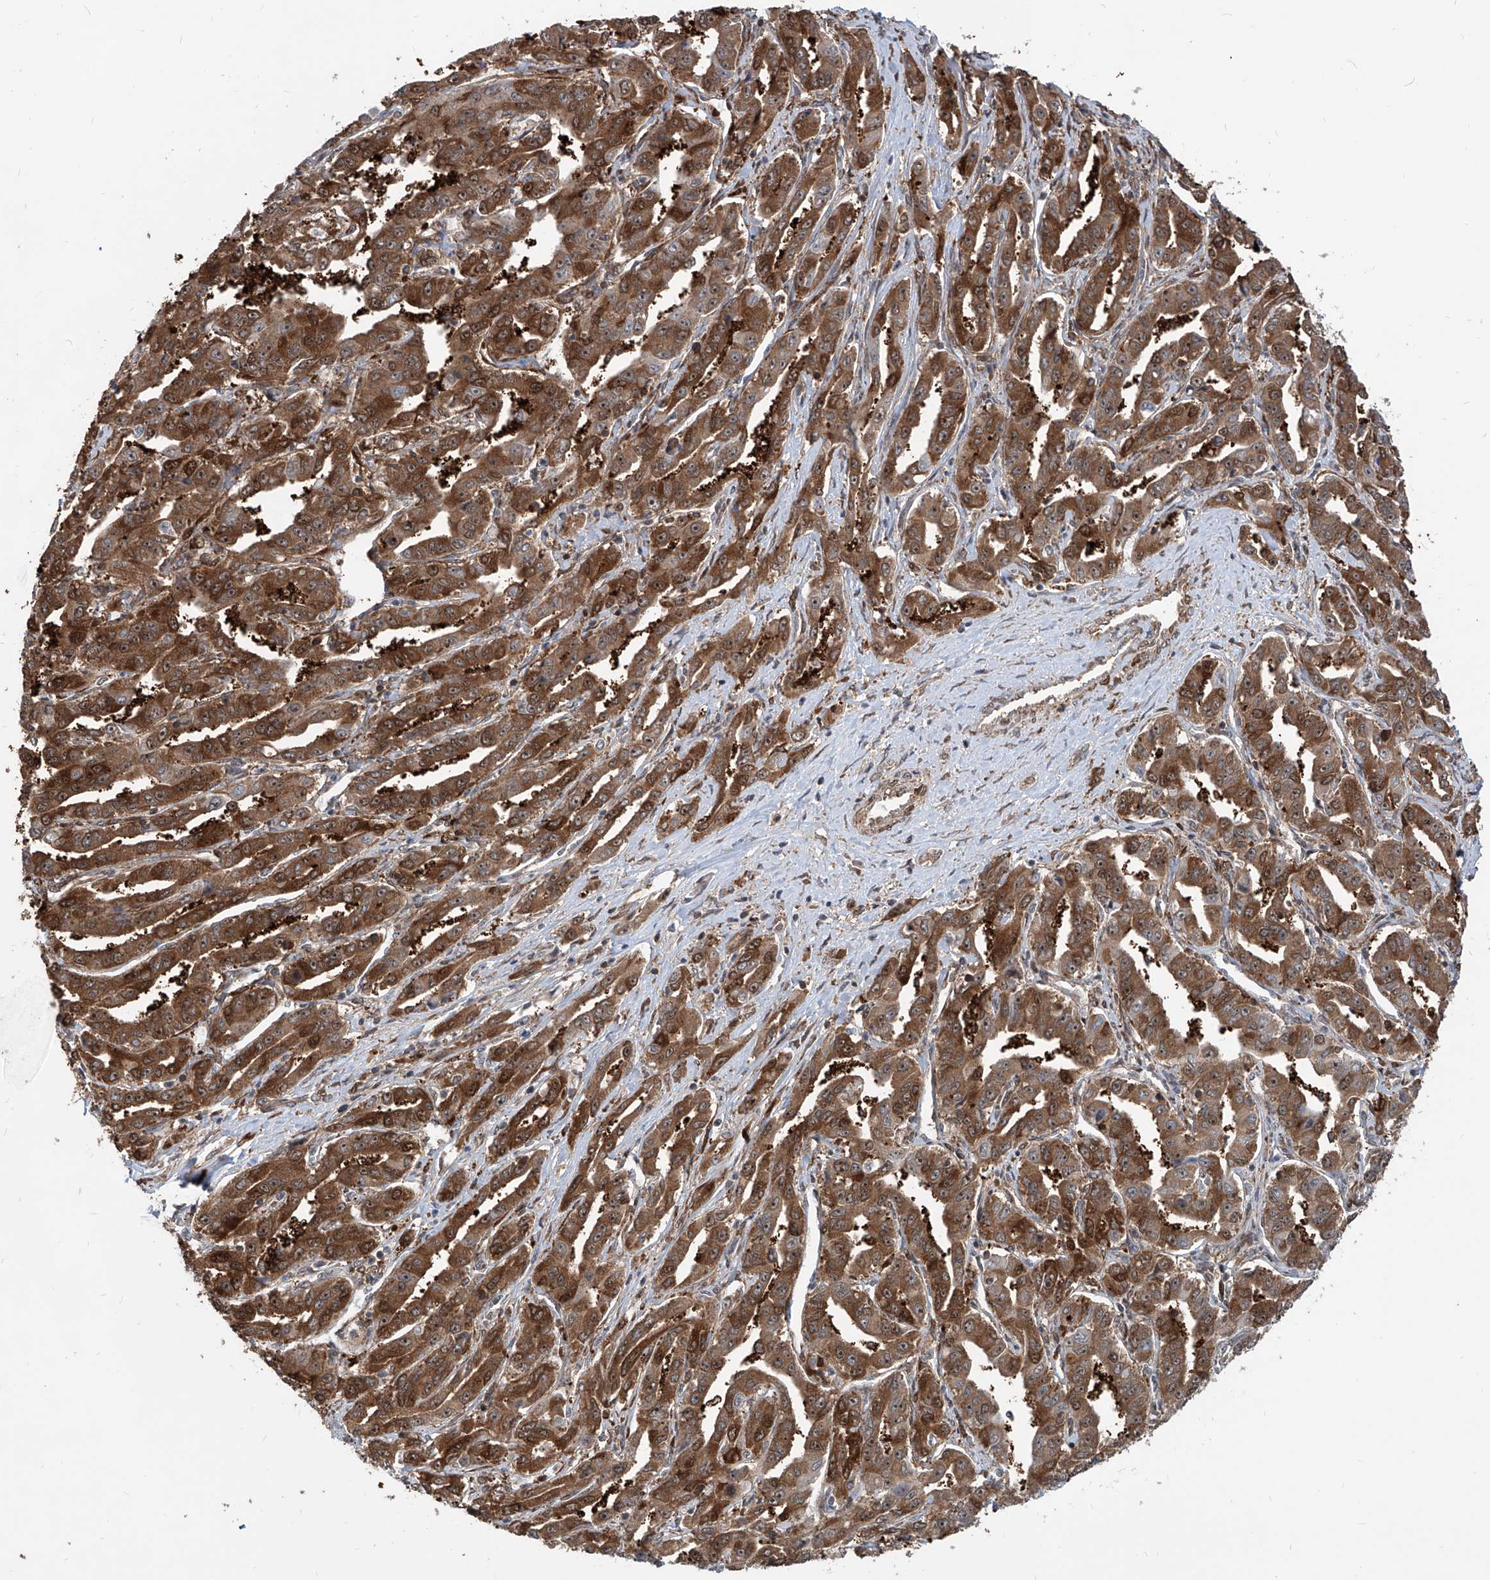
{"staining": {"intensity": "moderate", "quantity": ">75%", "location": "cytoplasmic/membranous"}, "tissue": "liver cancer", "cell_type": "Tumor cells", "image_type": "cancer", "snomed": [{"axis": "morphology", "description": "Cholangiocarcinoma"}, {"axis": "topography", "description": "Liver"}], "caption": "Liver cancer (cholangiocarcinoma) was stained to show a protein in brown. There is medium levels of moderate cytoplasmic/membranous expression in approximately >75% of tumor cells.", "gene": "MAGED2", "patient": {"sex": "male", "age": 59}}